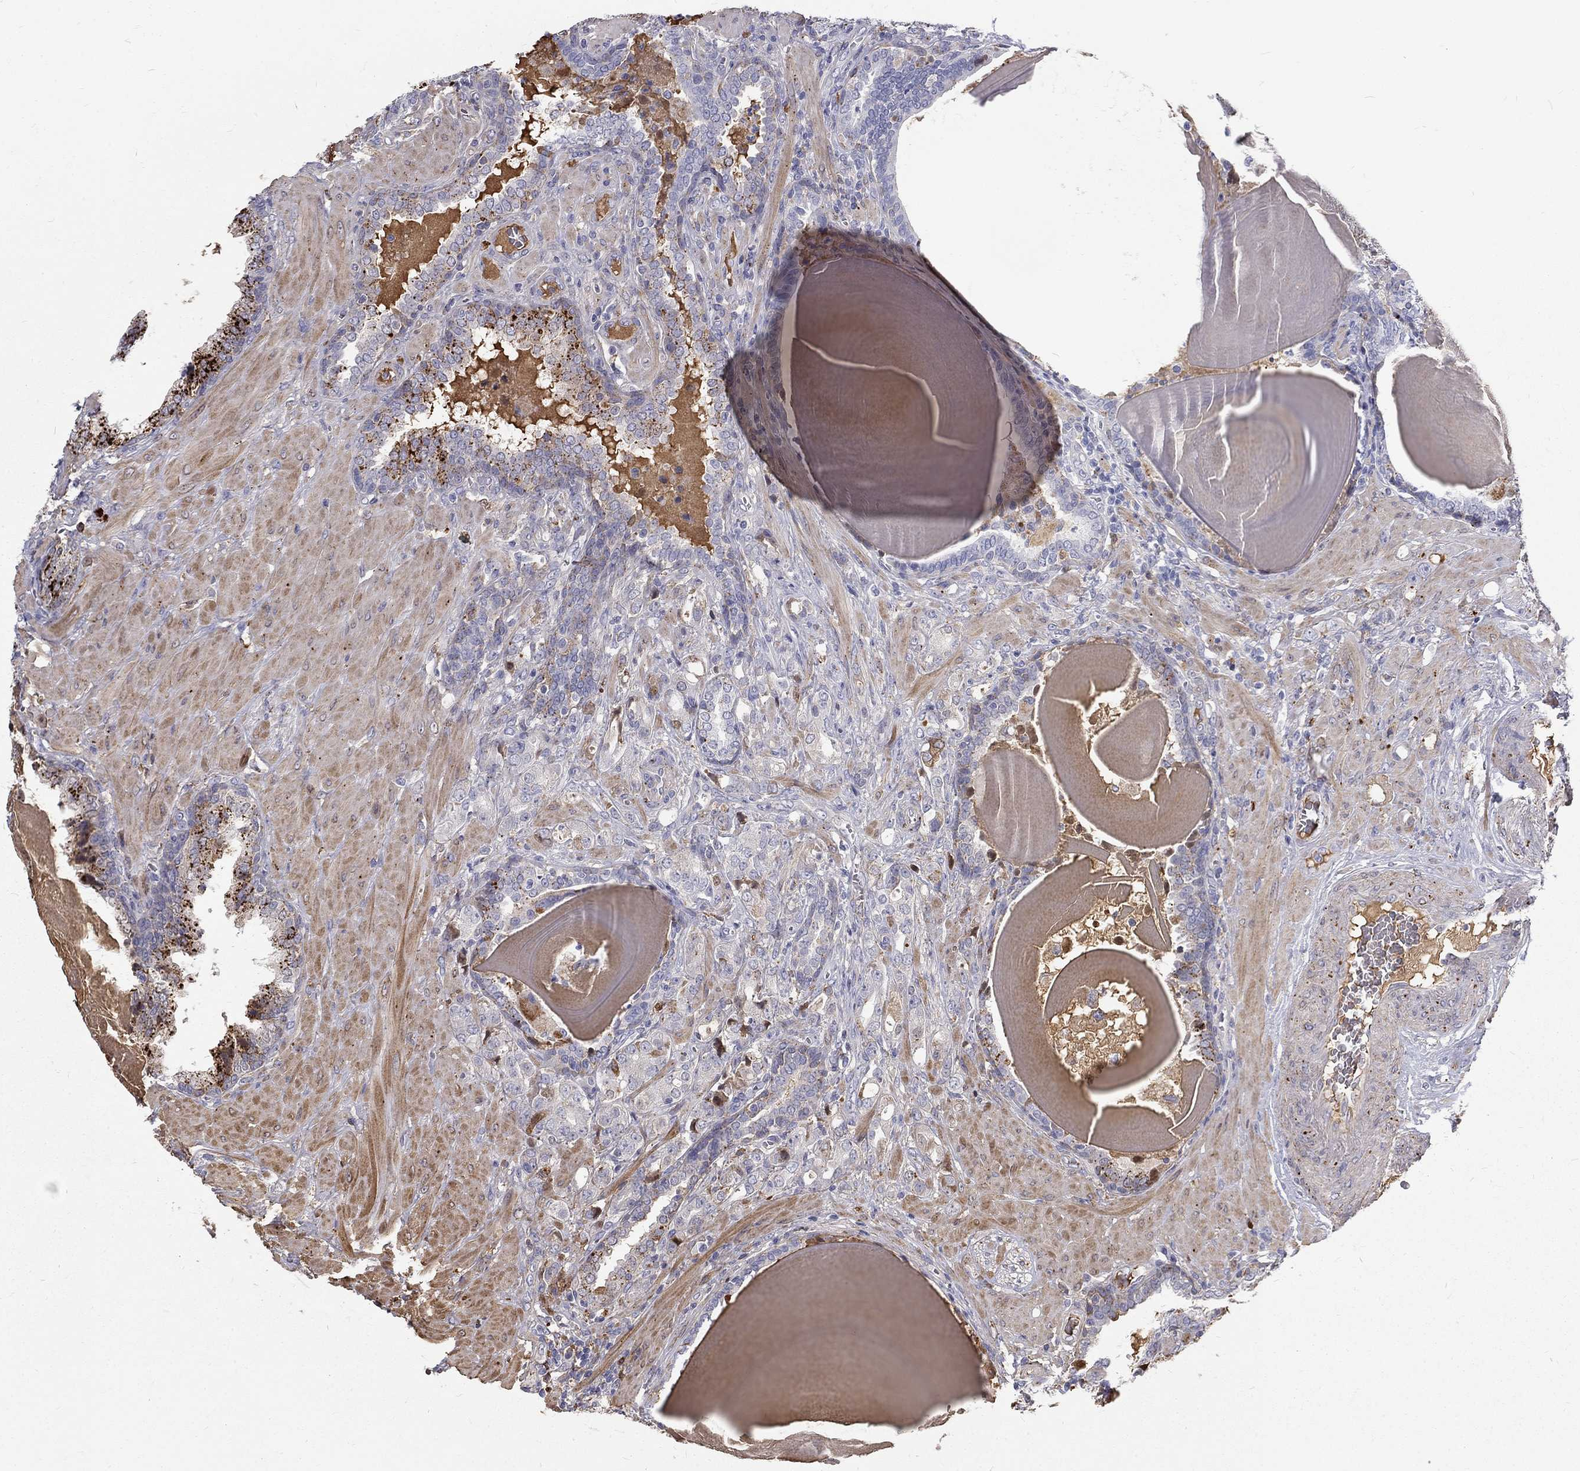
{"staining": {"intensity": "strong", "quantity": "<25%", "location": "cytoplasmic/membranous"}, "tissue": "prostate cancer", "cell_type": "Tumor cells", "image_type": "cancer", "snomed": [{"axis": "morphology", "description": "Adenocarcinoma, NOS"}, {"axis": "topography", "description": "Prostate"}], "caption": "High-power microscopy captured an immunohistochemistry image of prostate cancer (adenocarcinoma), revealing strong cytoplasmic/membranous expression in about <25% of tumor cells.", "gene": "EPDR1", "patient": {"sex": "male", "age": 57}}